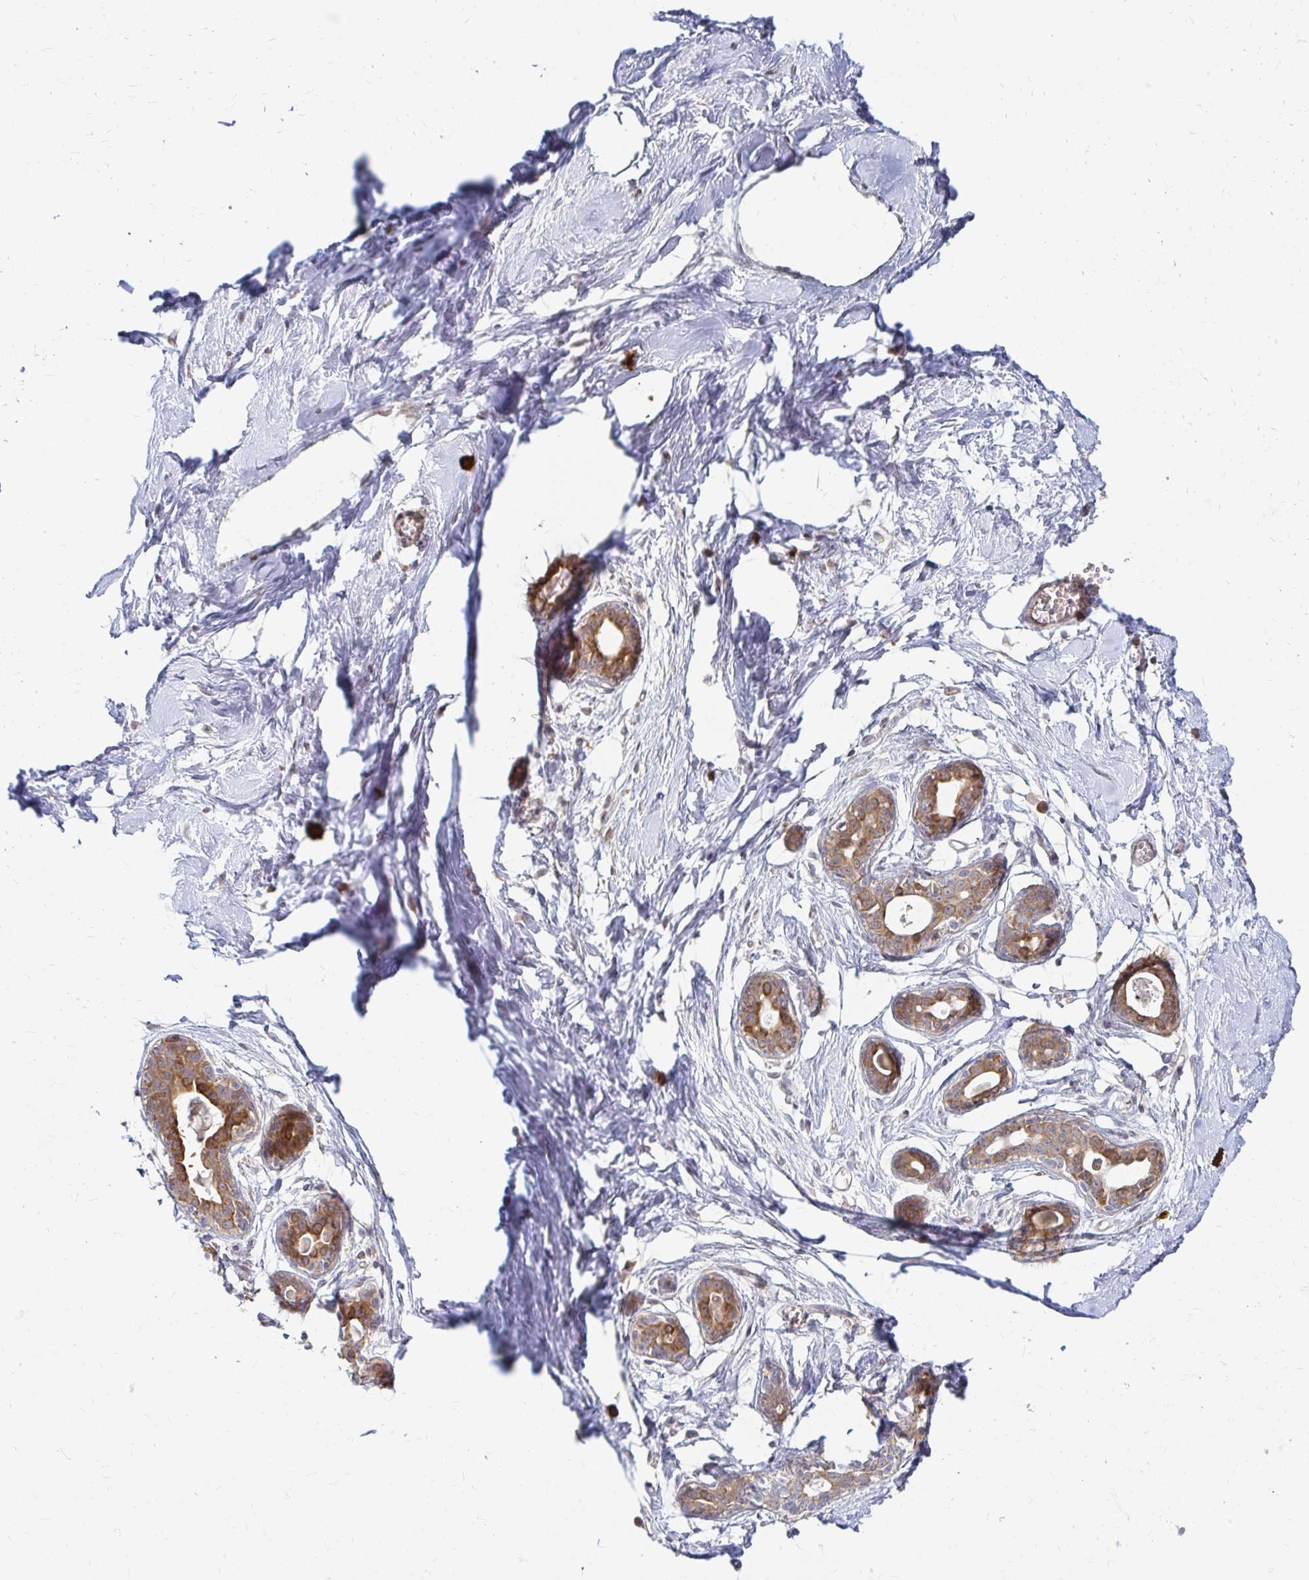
{"staining": {"intensity": "negative", "quantity": "none", "location": "none"}, "tissue": "breast", "cell_type": "Adipocytes", "image_type": "normal", "snomed": [{"axis": "morphology", "description": "Normal tissue, NOS"}, {"axis": "topography", "description": "Breast"}], "caption": "Immunohistochemical staining of unremarkable human breast demonstrates no significant staining in adipocytes. The staining is performed using DAB brown chromogen with nuclei counter-stained in using hematoxylin.", "gene": "CAST", "patient": {"sex": "female", "age": 45}}